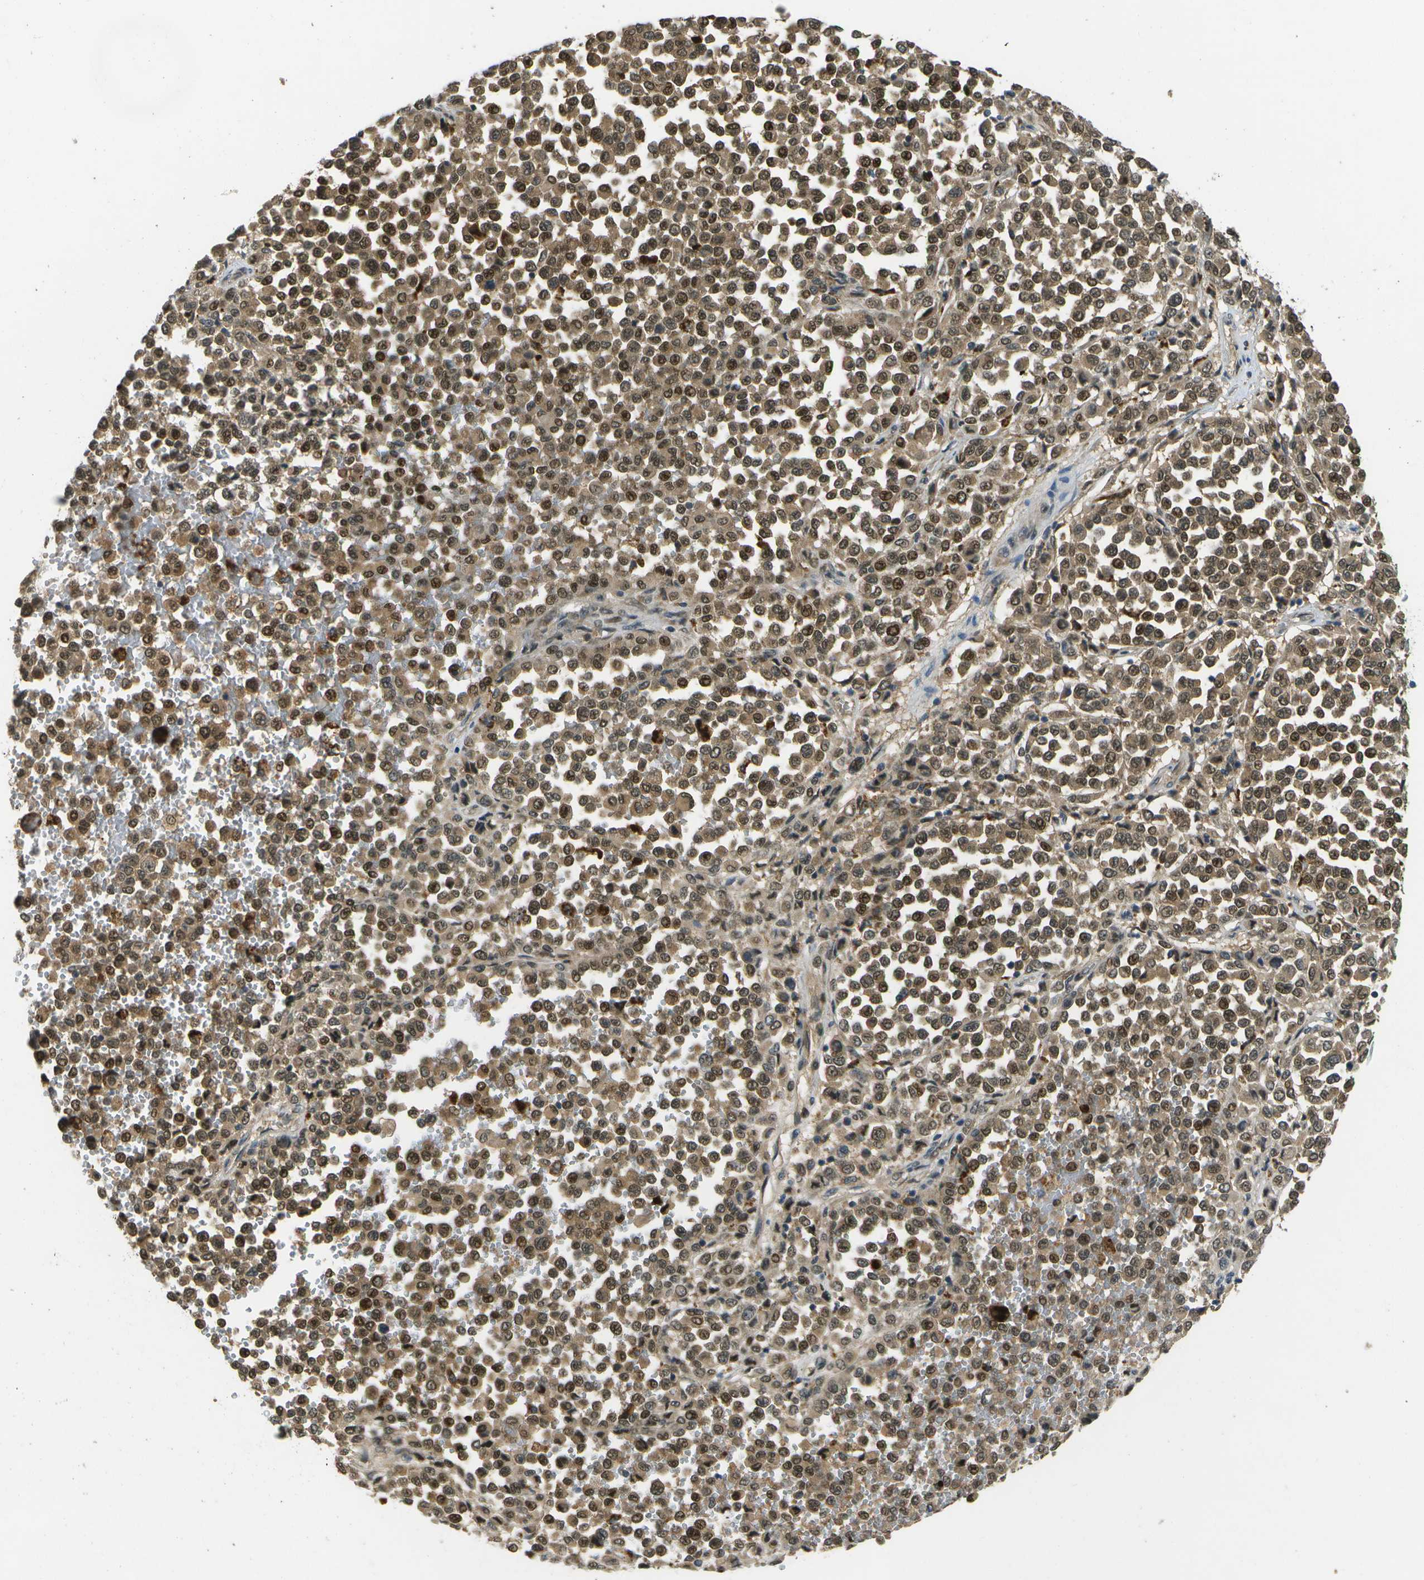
{"staining": {"intensity": "moderate", "quantity": ">75%", "location": "cytoplasmic/membranous,nuclear"}, "tissue": "melanoma", "cell_type": "Tumor cells", "image_type": "cancer", "snomed": [{"axis": "morphology", "description": "Malignant melanoma, Metastatic site"}, {"axis": "topography", "description": "Pancreas"}], "caption": "About >75% of tumor cells in human melanoma display moderate cytoplasmic/membranous and nuclear protein staining as visualized by brown immunohistochemical staining.", "gene": "GANC", "patient": {"sex": "female", "age": 30}}